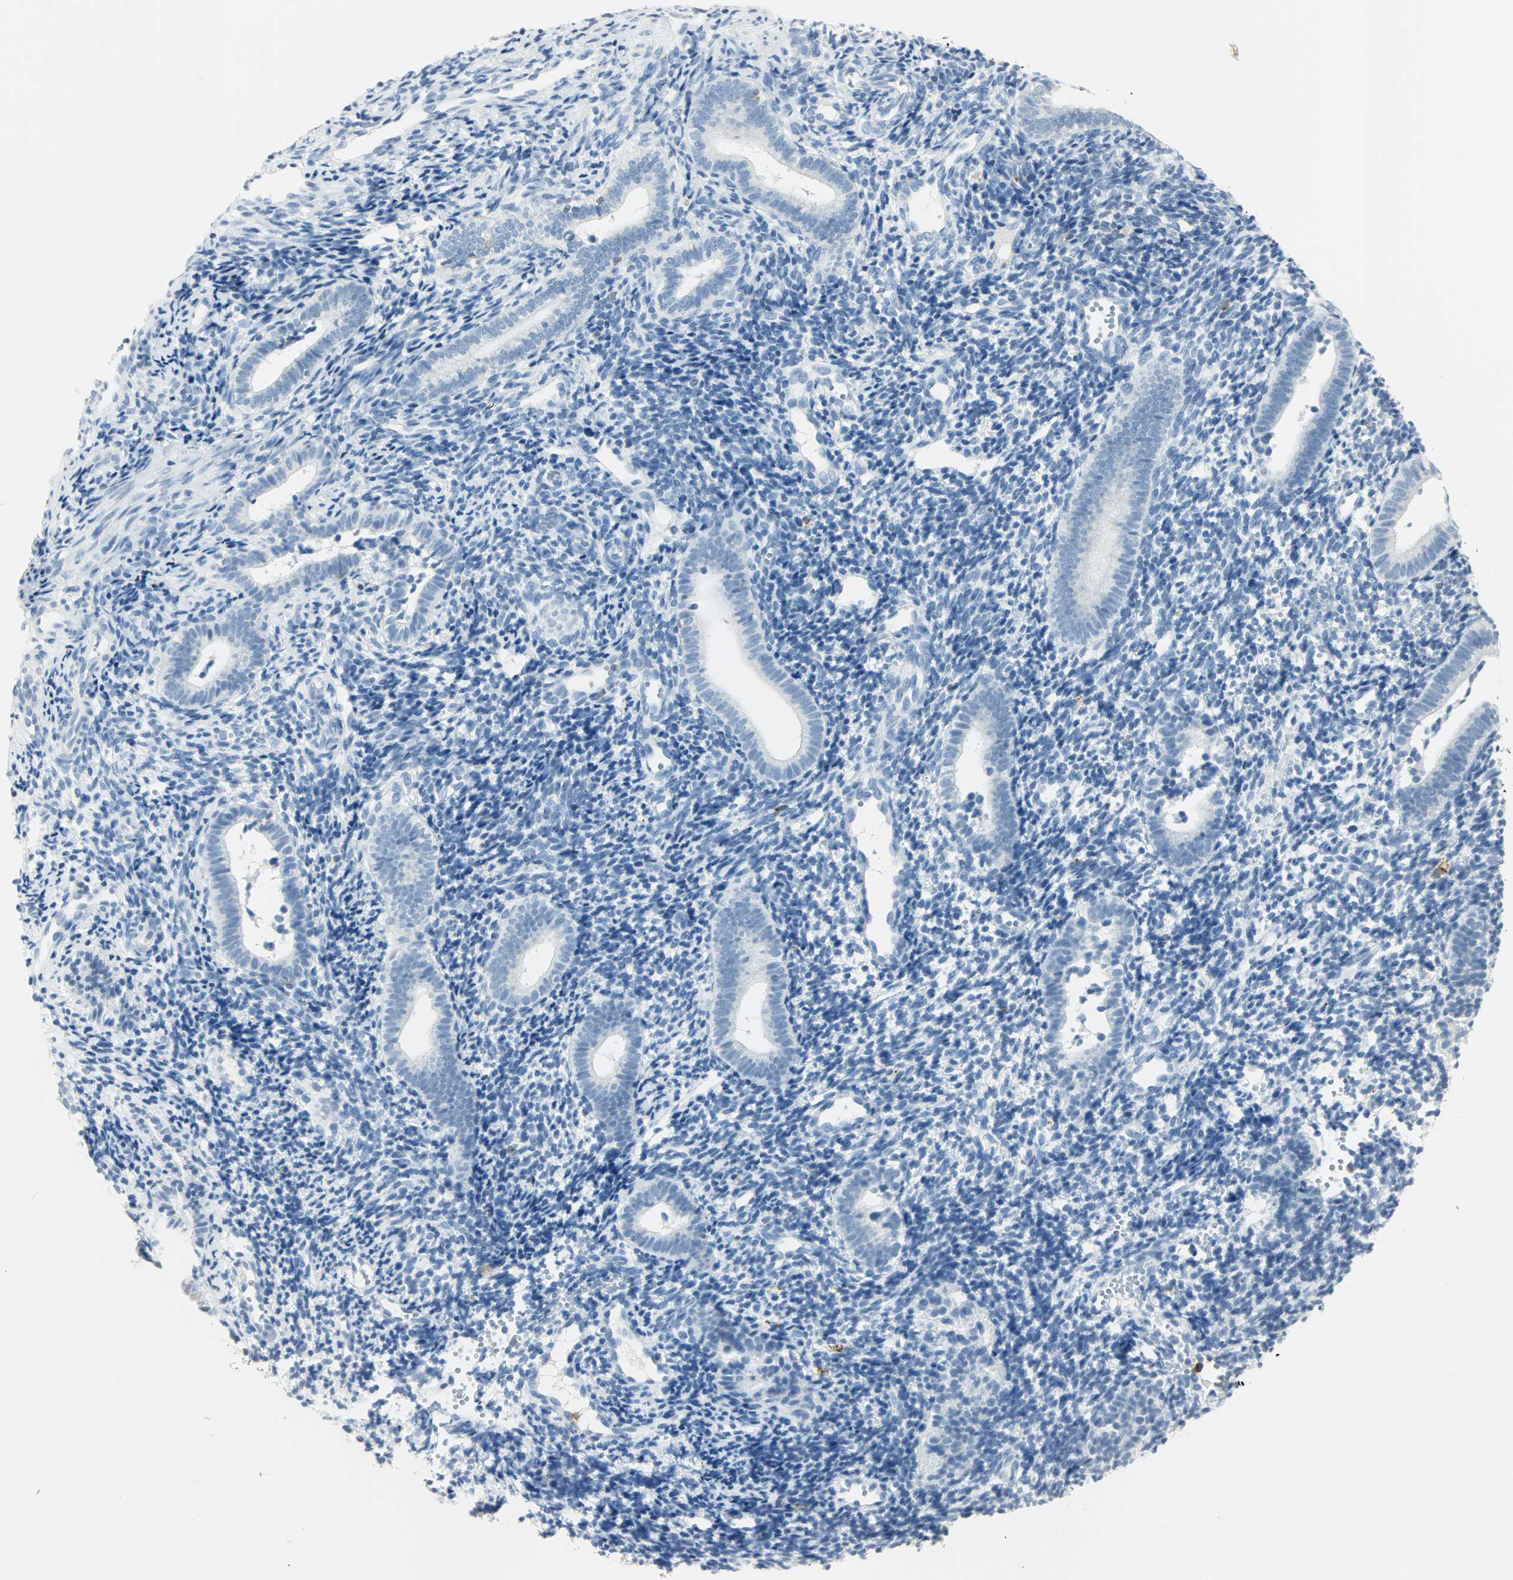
{"staining": {"intensity": "negative", "quantity": "none", "location": "none"}, "tissue": "endometrium", "cell_type": "Cells in endometrial stroma", "image_type": "normal", "snomed": [{"axis": "morphology", "description": "Normal tissue, NOS"}, {"axis": "topography", "description": "Uterus"}, {"axis": "topography", "description": "Endometrium"}], "caption": "This is an IHC photomicrograph of unremarkable human endometrium. There is no positivity in cells in endometrial stroma.", "gene": "PTPN6", "patient": {"sex": "female", "age": 33}}